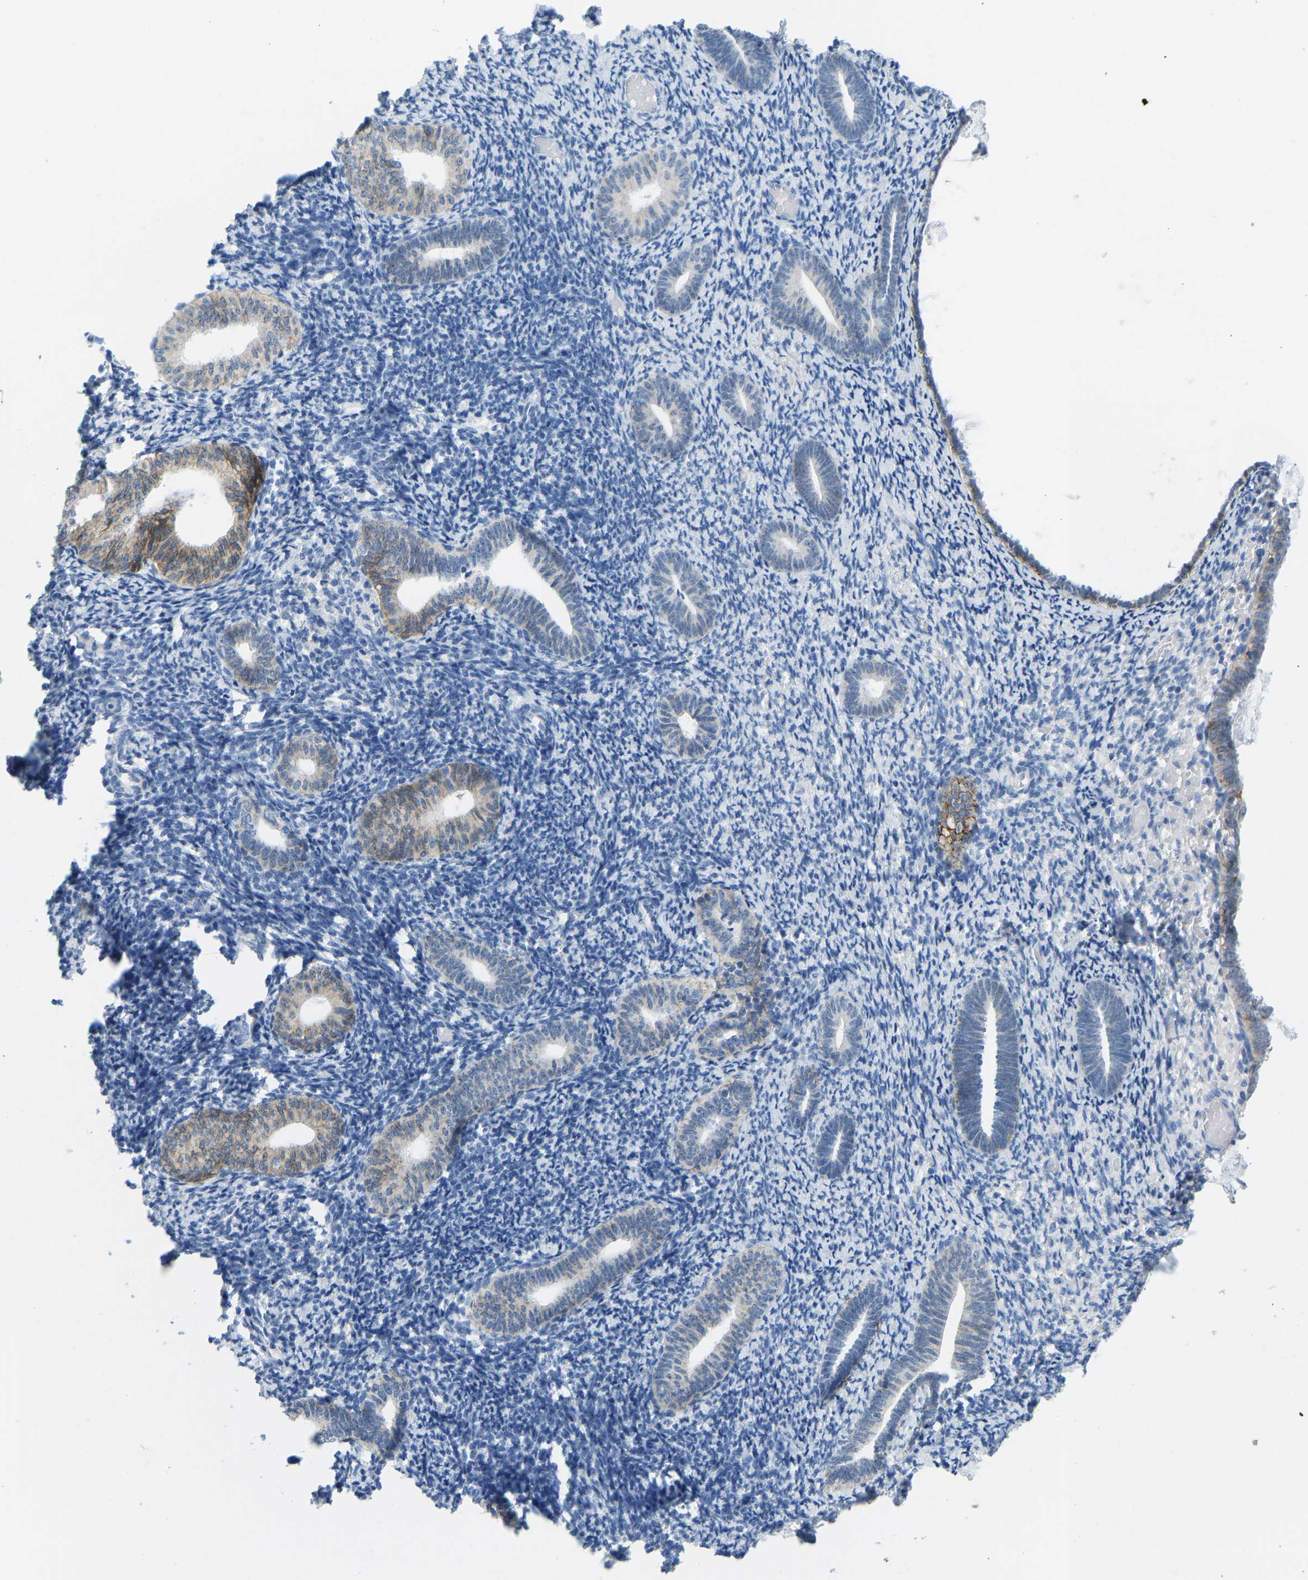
{"staining": {"intensity": "negative", "quantity": "none", "location": "none"}, "tissue": "endometrium", "cell_type": "Cells in endometrial stroma", "image_type": "normal", "snomed": [{"axis": "morphology", "description": "Normal tissue, NOS"}, {"axis": "topography", "description": "Endometrium"}], "caption": "Immunohistochemistry (IHC) photomicrograph of benign endometrium: endometrium stained with DAB (3,3'-diaminobenzidine) demonstrates no significant protein expression in cells in endometrial stroma. Brightfield microscopy of immunohistochemistry (IHC) stained with DAB (brown) and hematoxylin (blue), captured at high magnification.", "gene": "ATP1A1", "patient": {"sex": "female", "age": 66}}